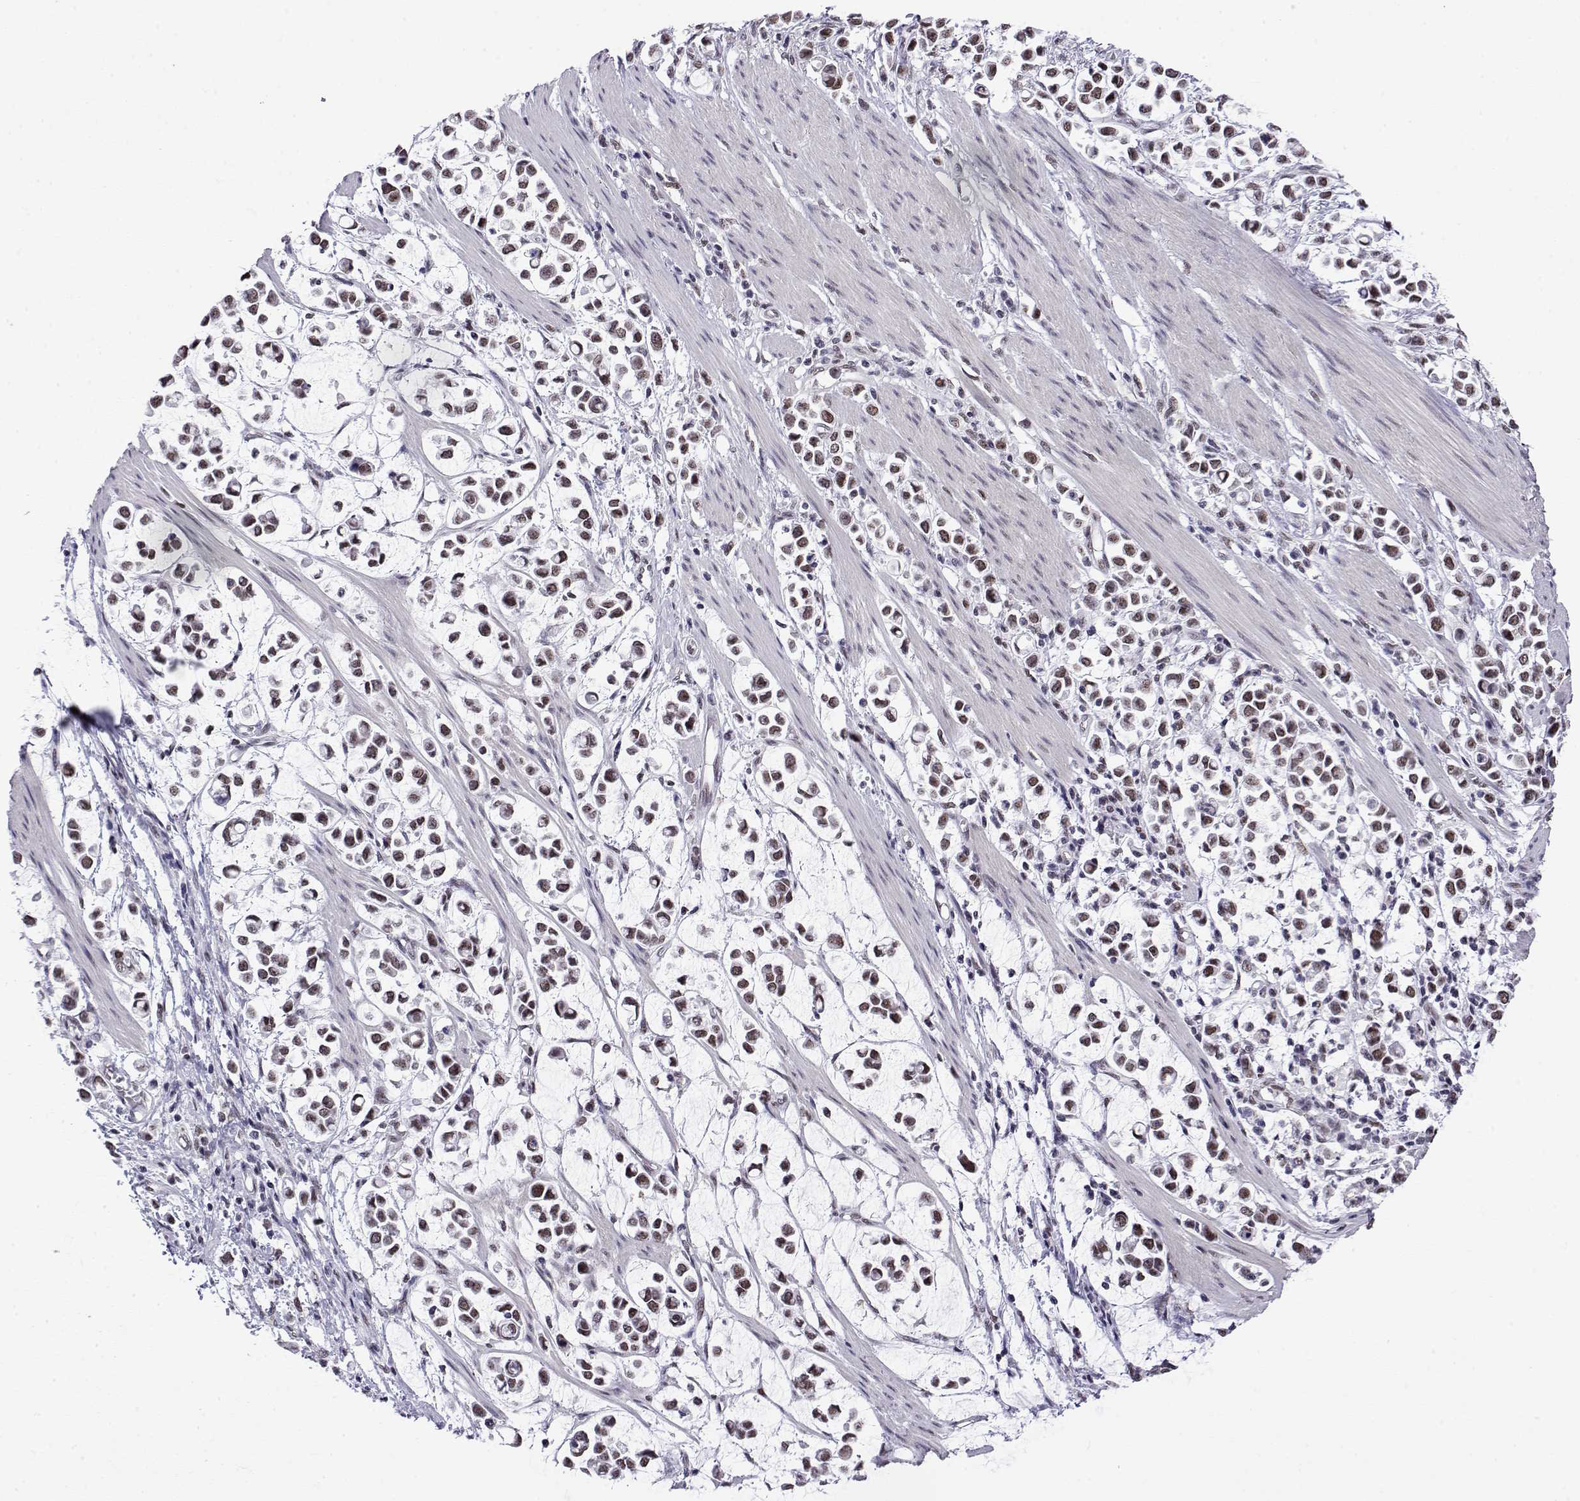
{"staining": {"intensity": "moderate", "quantity": "25%-75%", "location": "nuclear"}, "tissue": "stomach cancer", "cell_type": "Tumor cells", "image_type": "cancer", "snomed": [{"axis": "morphology", "description": "Adenocarcinoma, NOS"}, {"axis": "topography", "description": "Stomach"}], "caption": "Approximately 25%-75% of tumor cells in human adenocarcinoma (stomach) display moderate nuclear protein staining as visualized by brown immunohistochemical staining.", "gene": "POLDIP3", "patient": {"sex": "male", "age": 82}}